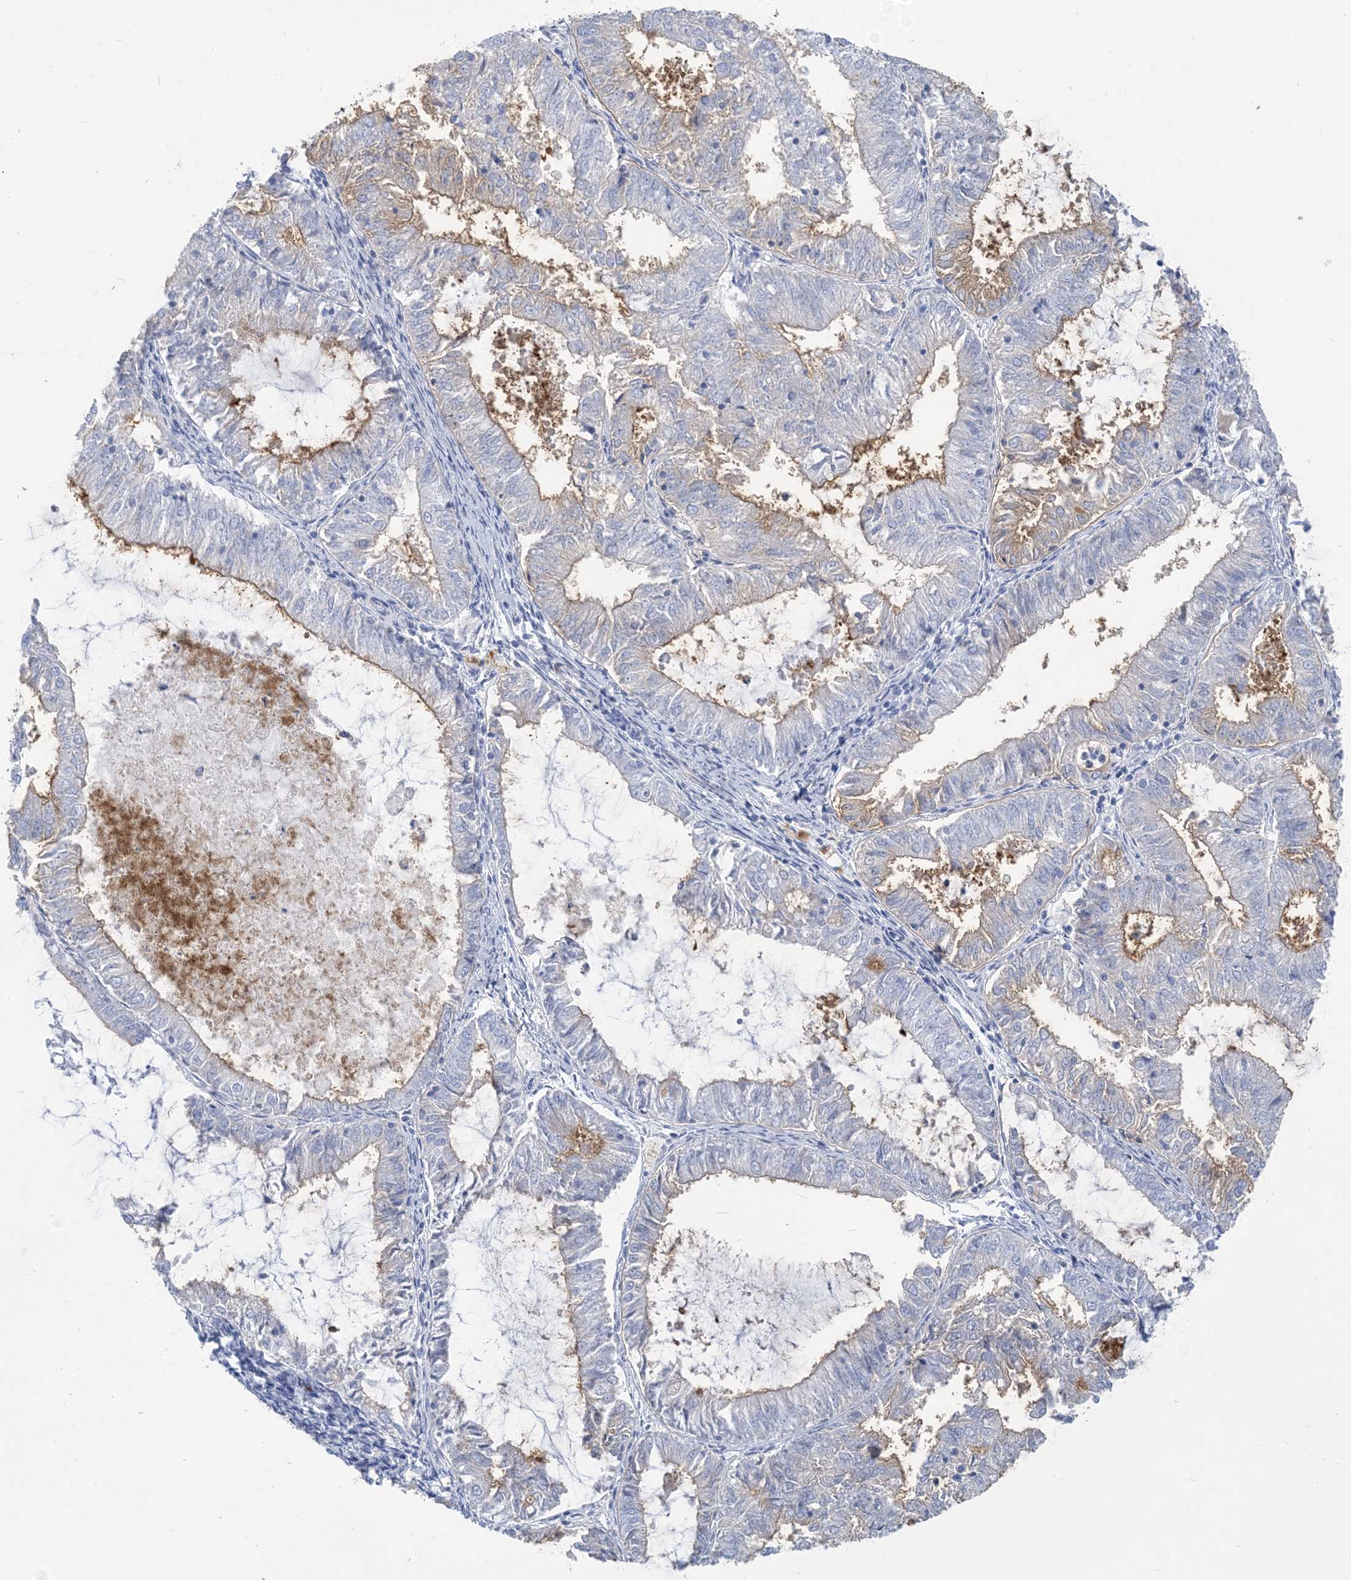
{"staining": {"intensity": "moderate", "quantity": "<25%", "location": "cytoplasmic/membranous"}, "tissue": "endometrial cancer", "cell_type": "Tumor cells", "image_type": "cancer", "snomed": [{"axis": "morphology", "description": "Adenocarcinoma, NOS"}, {"axis": "topography", "description": "Endometrium"}], "caption": "Endometrial cancer (adenocarcinoma) stained with a brown dye displays moderate cytoplasmic/membranous positive expression in about <25% of tumor cells.", "gene": "MOXD1", "patient": {"sex": "female", "age": 57}}